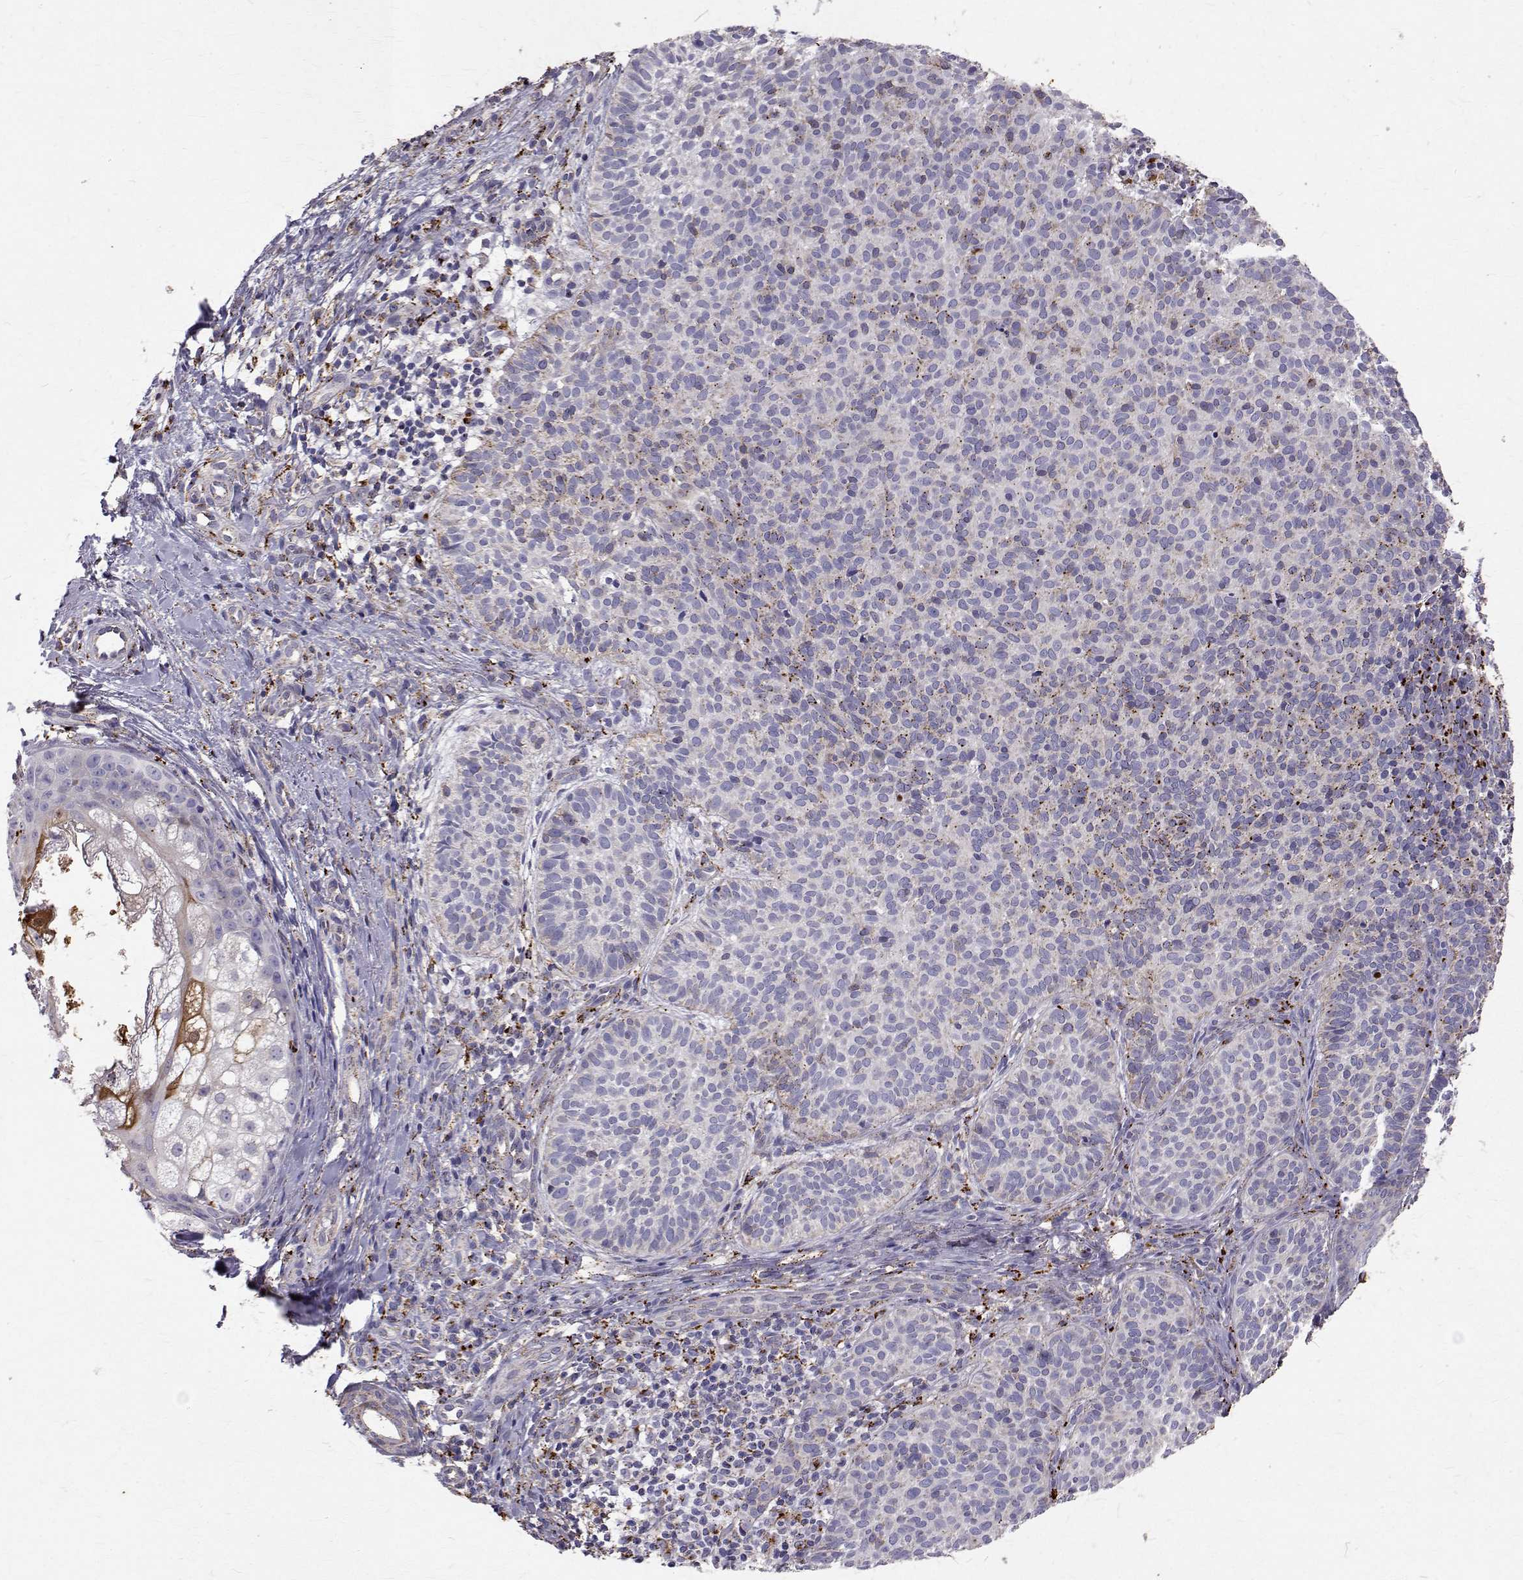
{"staining": {"intensity": "moderate", "quantity": "<25%", "location": "cytoplasmic/membranous"}, "tissue": "skin cancer", "cell_type": "Tumor cells", "image_type": "cancer", "snomed": [{"axis": "morphology", "description": "Basal cell carcinoma"}, {"axis": "topography", "description": "Skin"}], "caption": "The micrograph exhibits staining of skin basal cell carcinoma, revealing moderate cytoplasmic/membranous protein staining (brown color) within tumor cells.", "gene": "TPP1", "patient": {"sex": "male", "age": 57}}